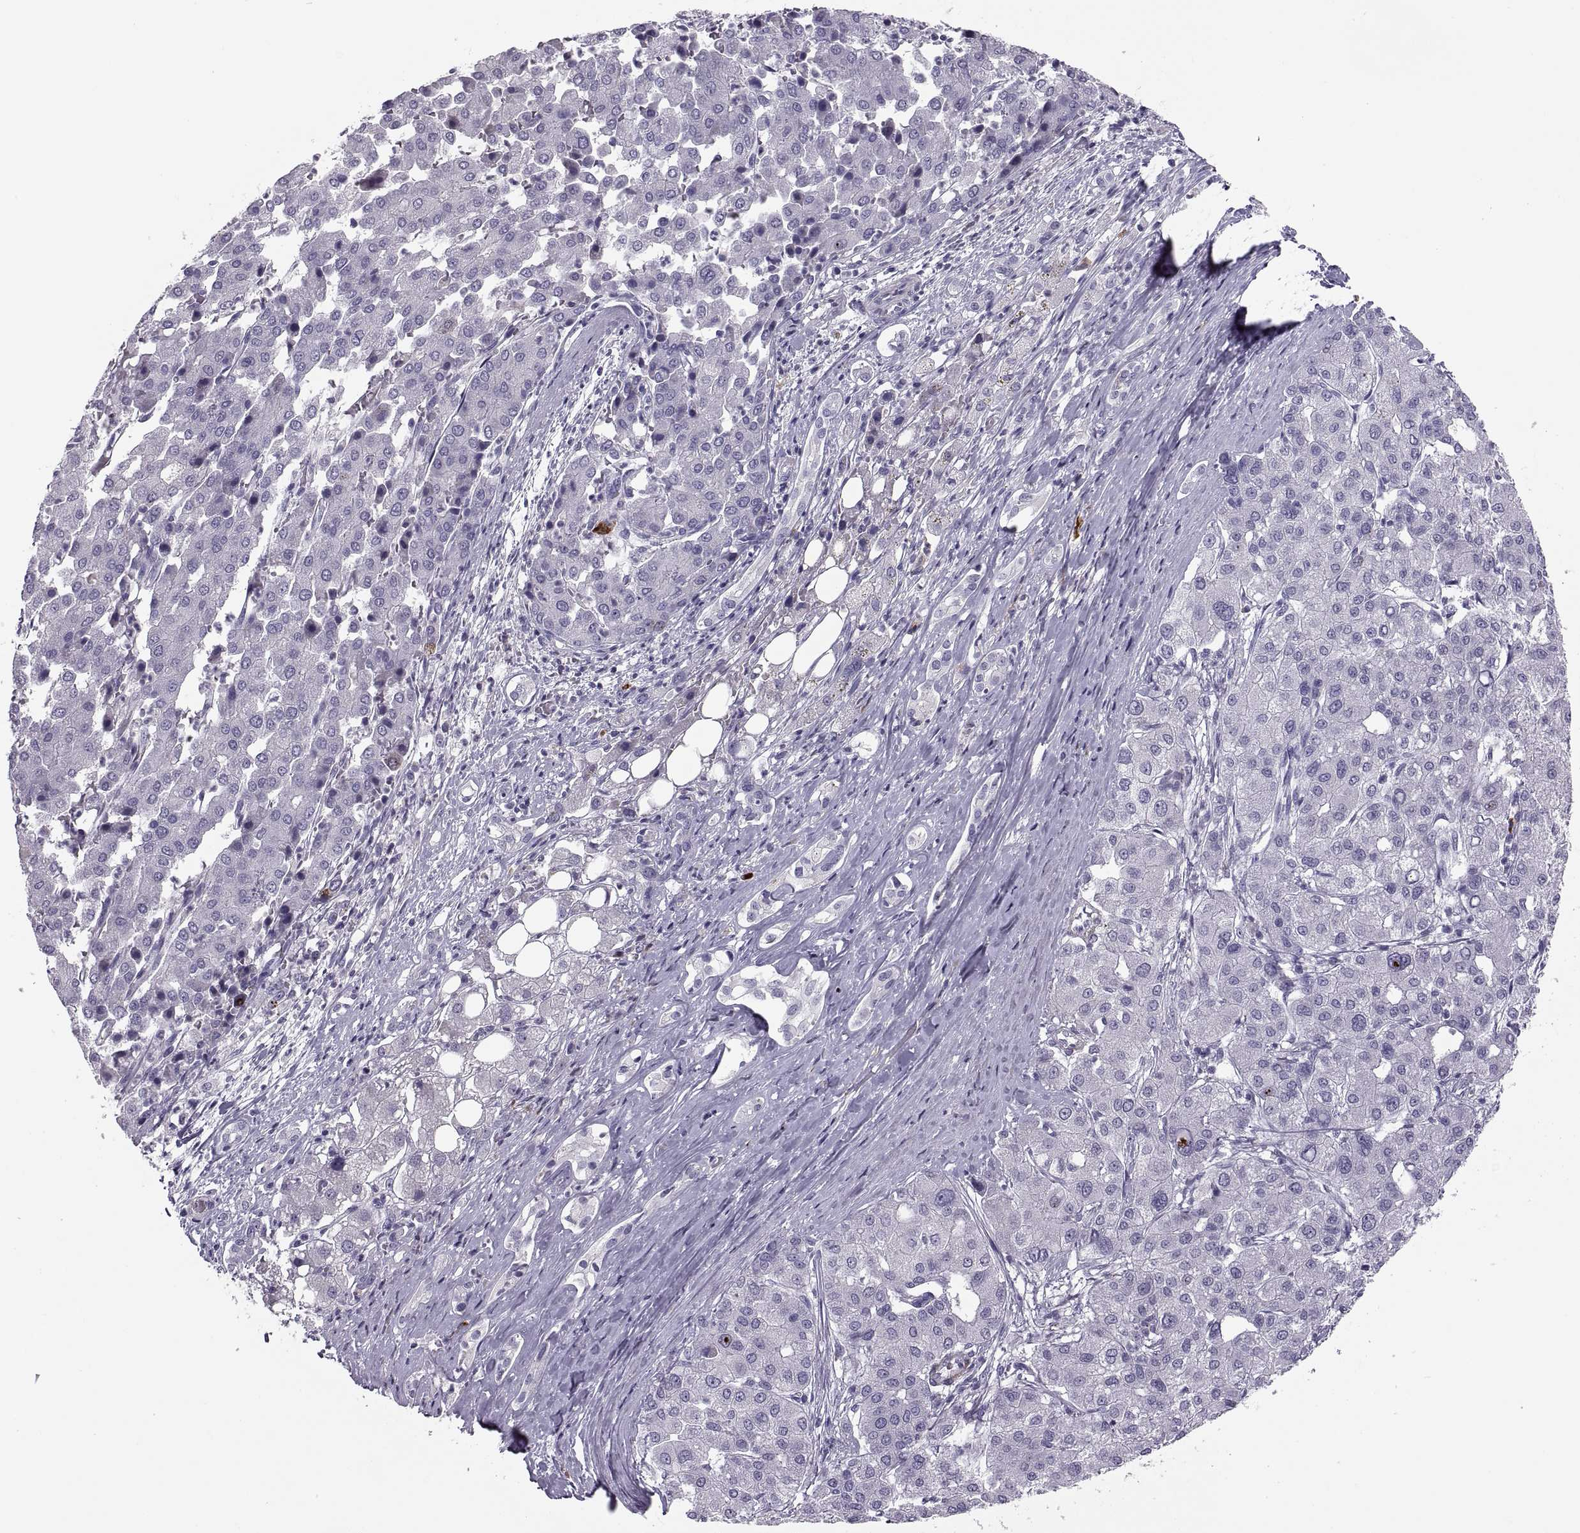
{"staining": {"intensity": "negative", "quantity": "none", "location": "none"}, "tissue": "liver cancer", "cell_type": "Tumor cells", "image_type": "cancer", "snomed": [{"axis": "morphology", "description": "Carcinoma, Hepatocellular, NOS"}, {"axis": "topography", "description": "Liver"}], "caption": "Immunohistochemical staining of hepatocellular carcinoma (liver) reveals no significant staining in tumor cells.", "gene": "CHCT1", "patient": {"sex": "male", "age": 65}}